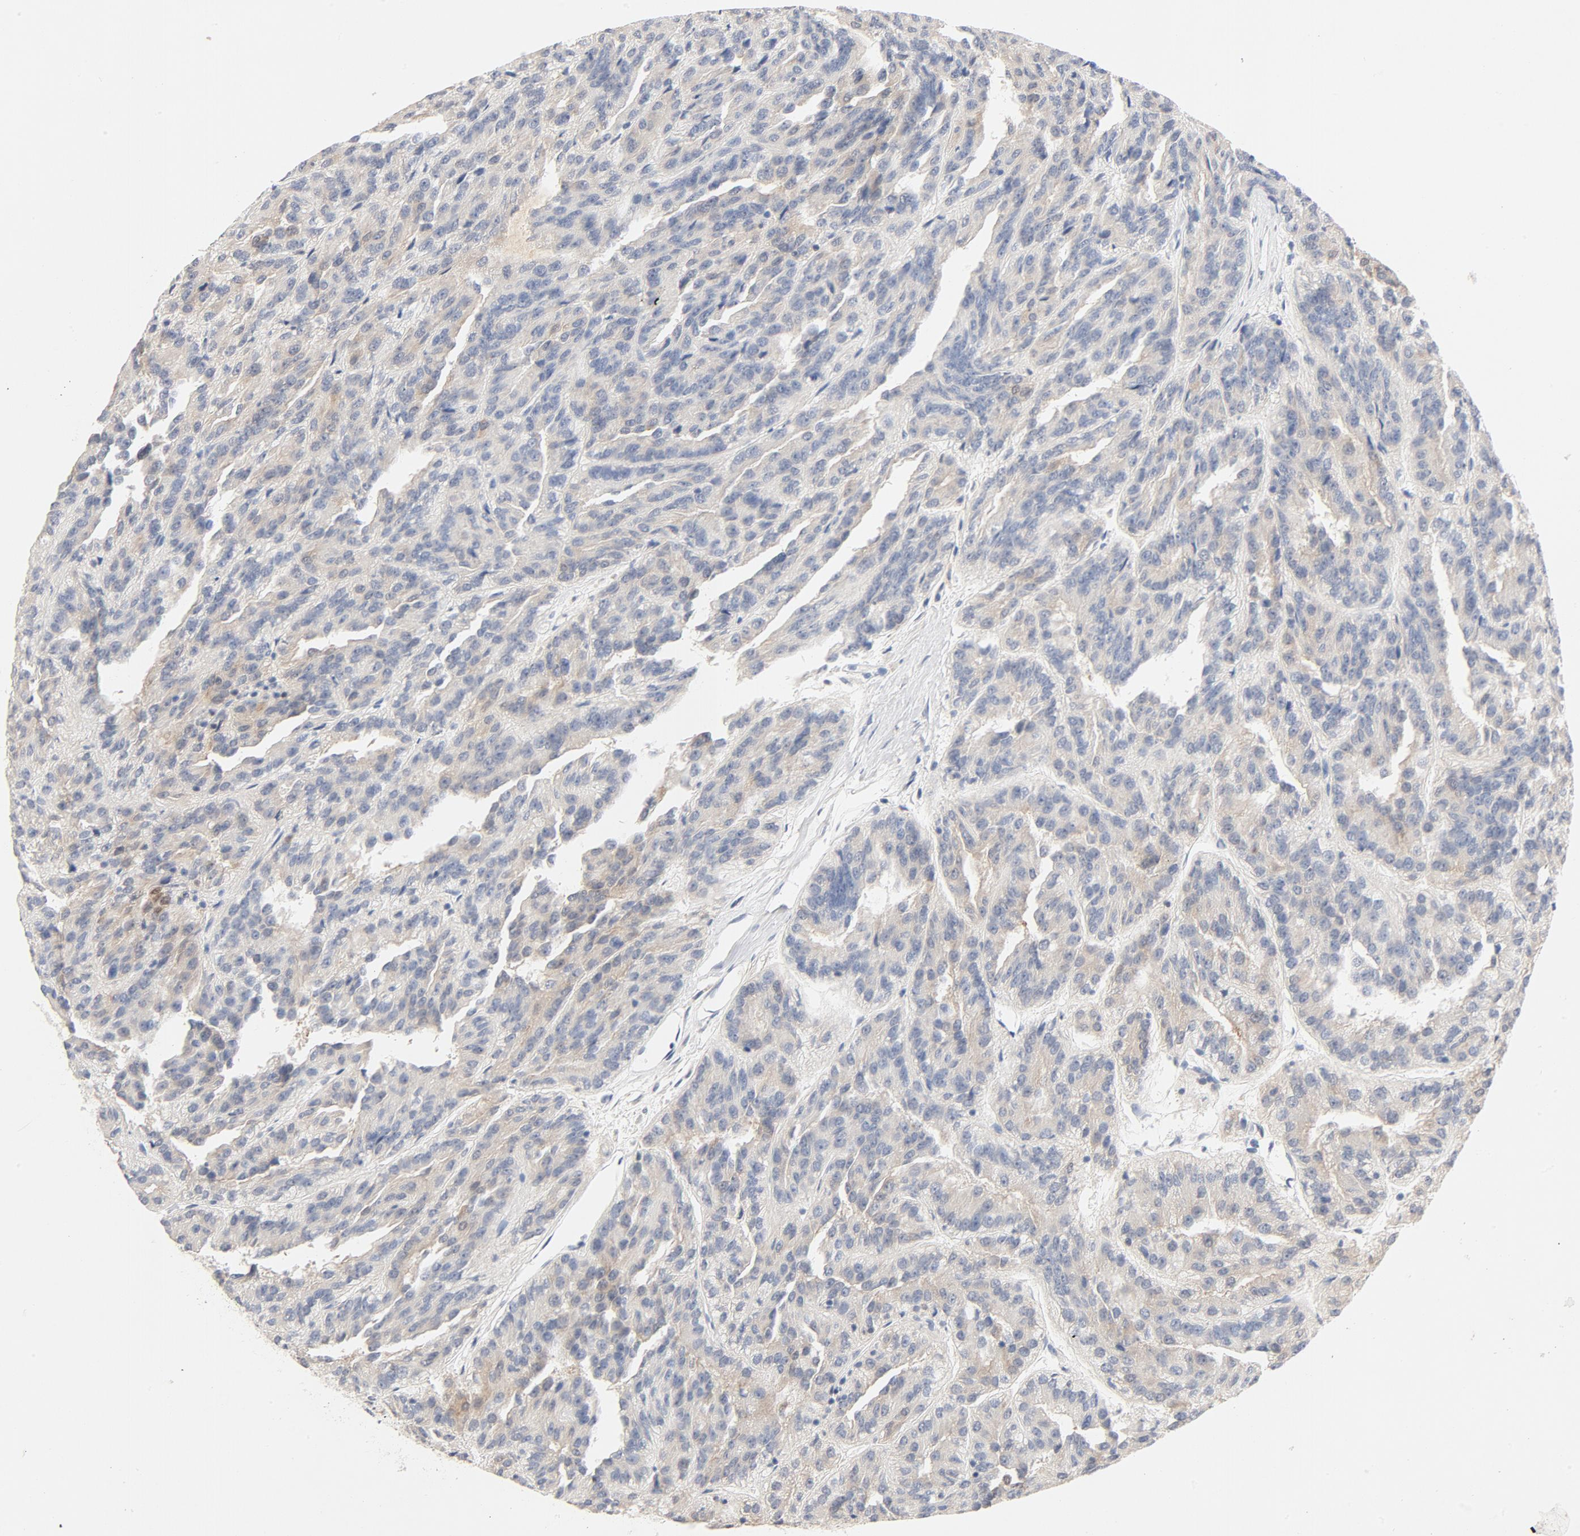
{"staining": {"intensity": "weak", "quantity": "<25%", "location": "cytoplasmic/membranous"}, "tissue": "renal cancer", "cell_type": "Tumor cells", "image_type": "cancer", "snomed": [{"axis": "morphology", "description": "Adenocarcinoma, NOS"}, {"axis": "topography", "description": "Kidney"}], "caption": "High magnification brightfield microscopy of renal cancer (adenocarcinoma) stained with DAB (brown) and counterstained with hematoxylin (blue): tumor cells show no significant expression.", "gene": "STAT1", "patient": {"sex": "male", "age": 46}}